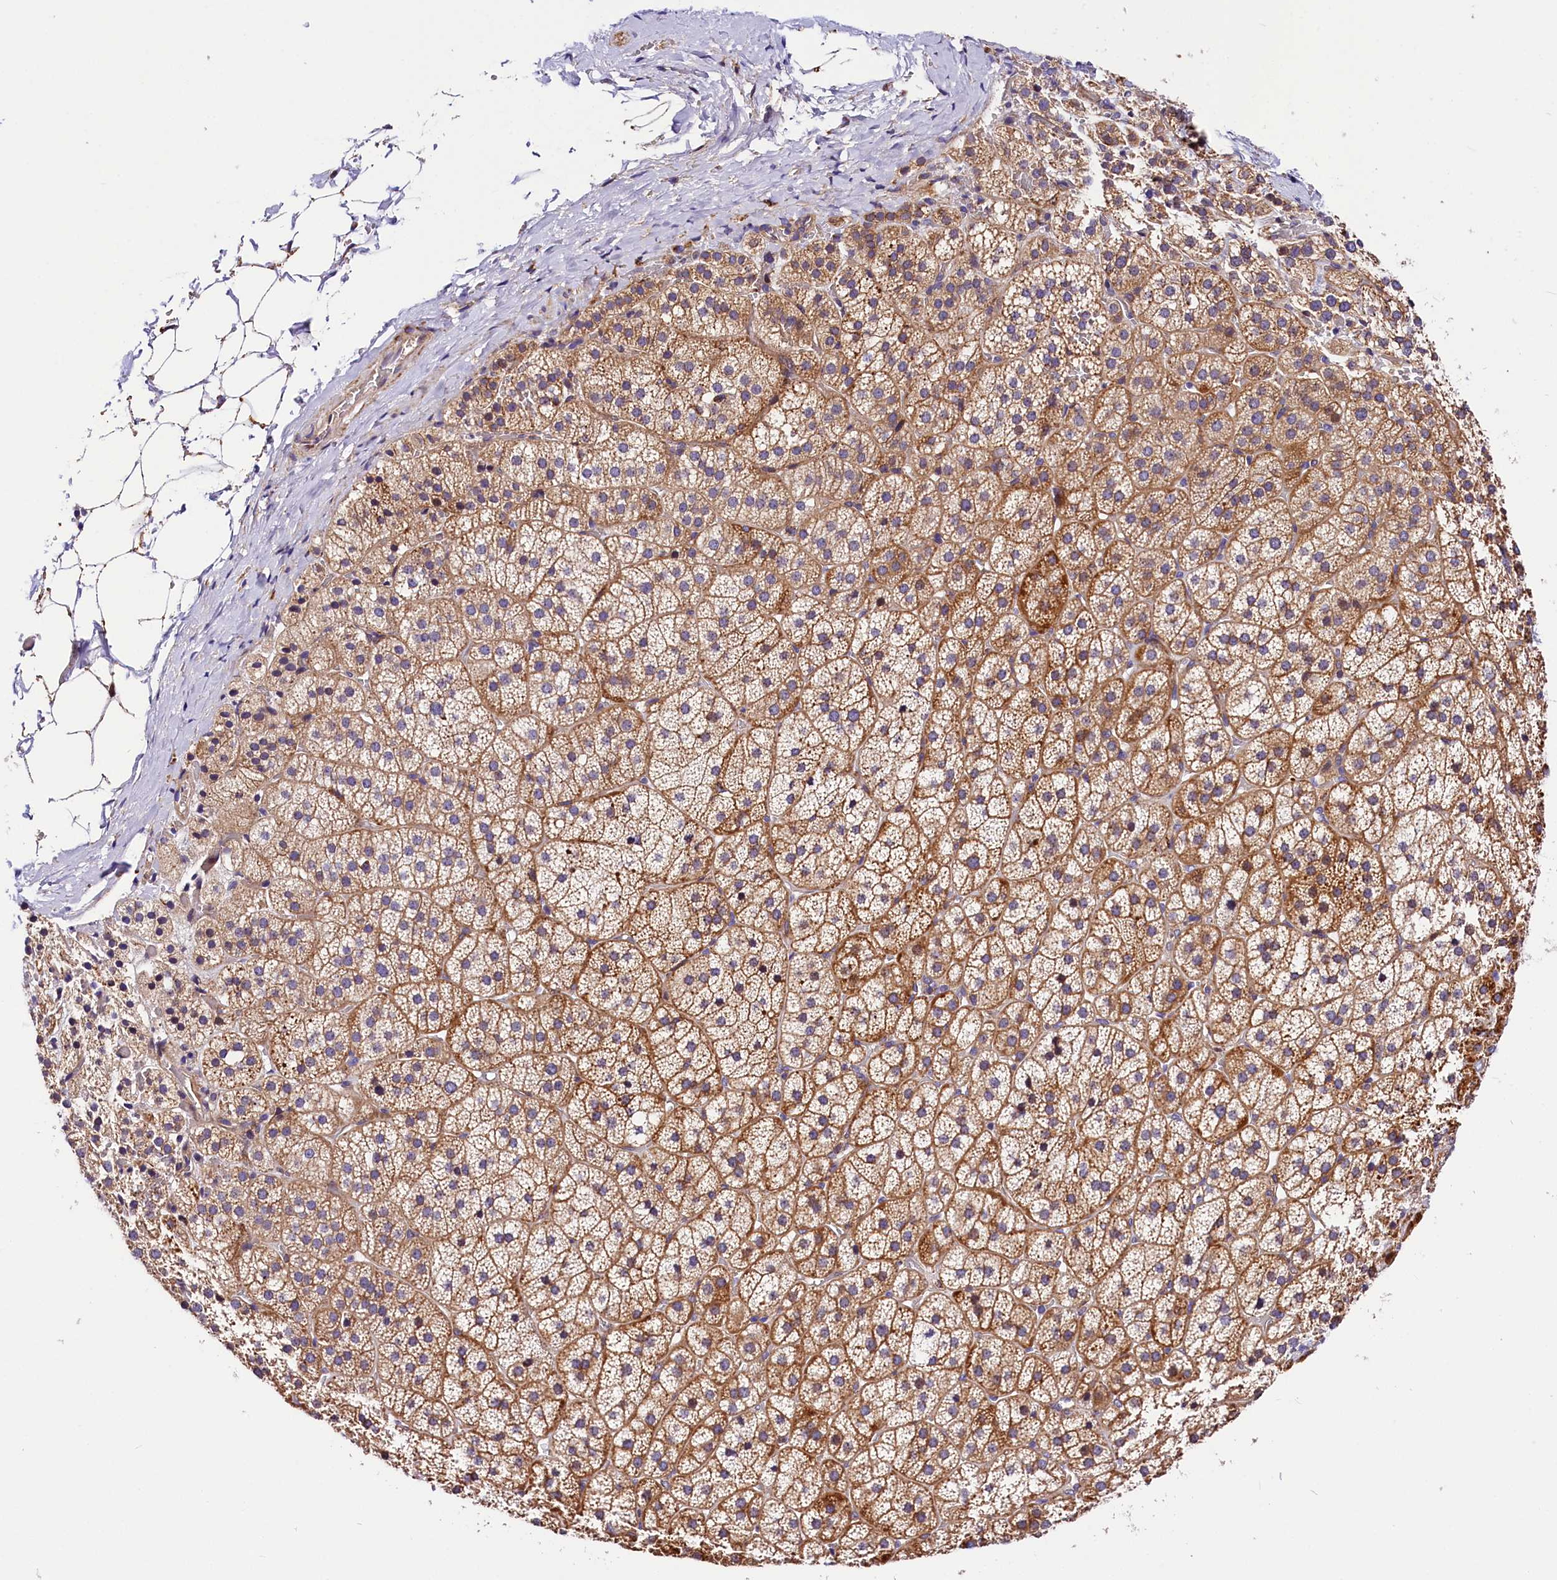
{"staining": {"intensity": "moderate", "quantity": "25%-75%", "location": "cytoplasmic/membranous"}, "tissue": "adrenal gland", "cell_type": "Glandular cells", "image_type": "normal", "snomed": [{"axis": "morphology", "description": "Normal tissue, NOS"}, {"axis": "topography", "description": "Adrenal gland"}], "caption": "The photomicrograph reveals immunohistochemical staining of benign adrenal gland. There is moderate cytoplasmic/membranous staining is identified in about 25%-75% of glandular cells.", "gene": "ARMC6", "patient": {"sex": "female", "age": 44}}